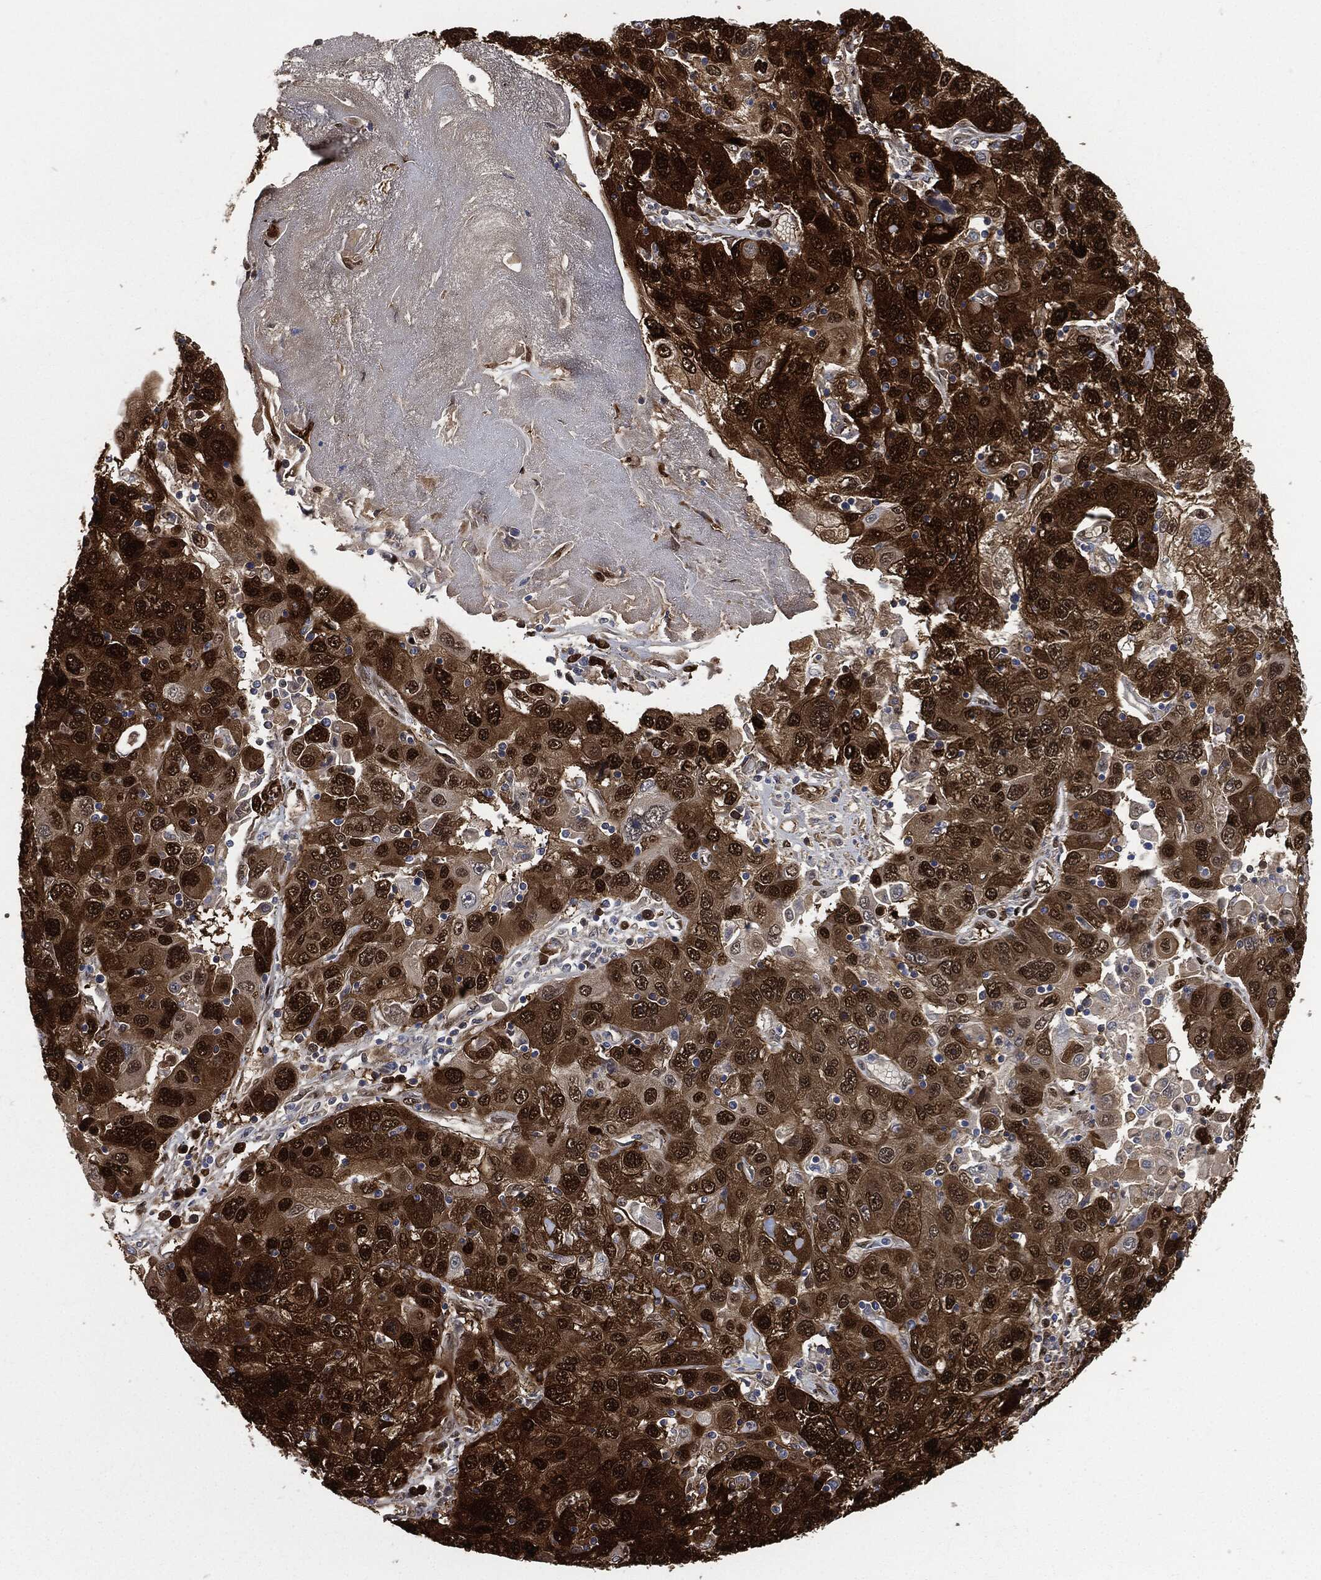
{"staining": {"intensity": "strong", "quantity": "25%-75%", "location": "cytoplasmic/membranous,nuclear"}, "tissue": "stomach cancer", "cell_type": "Tumor cells", "image_type": "cancer", "snomed": [{"axis": "morphology", "description": "Adenocarcinoma, NOS"}, {"axis": "topography", "description": "Stomach"}], "caption": "Immunohistochemistry (IHC) of human stomach adenocarcinoma displays high levels of strong cytoplasmic/membranous and nuclear expression in approximately 25%-75% of tumor cells.", "gene": "DCTN1", "patient": {"sex": "male", "age": 56}}